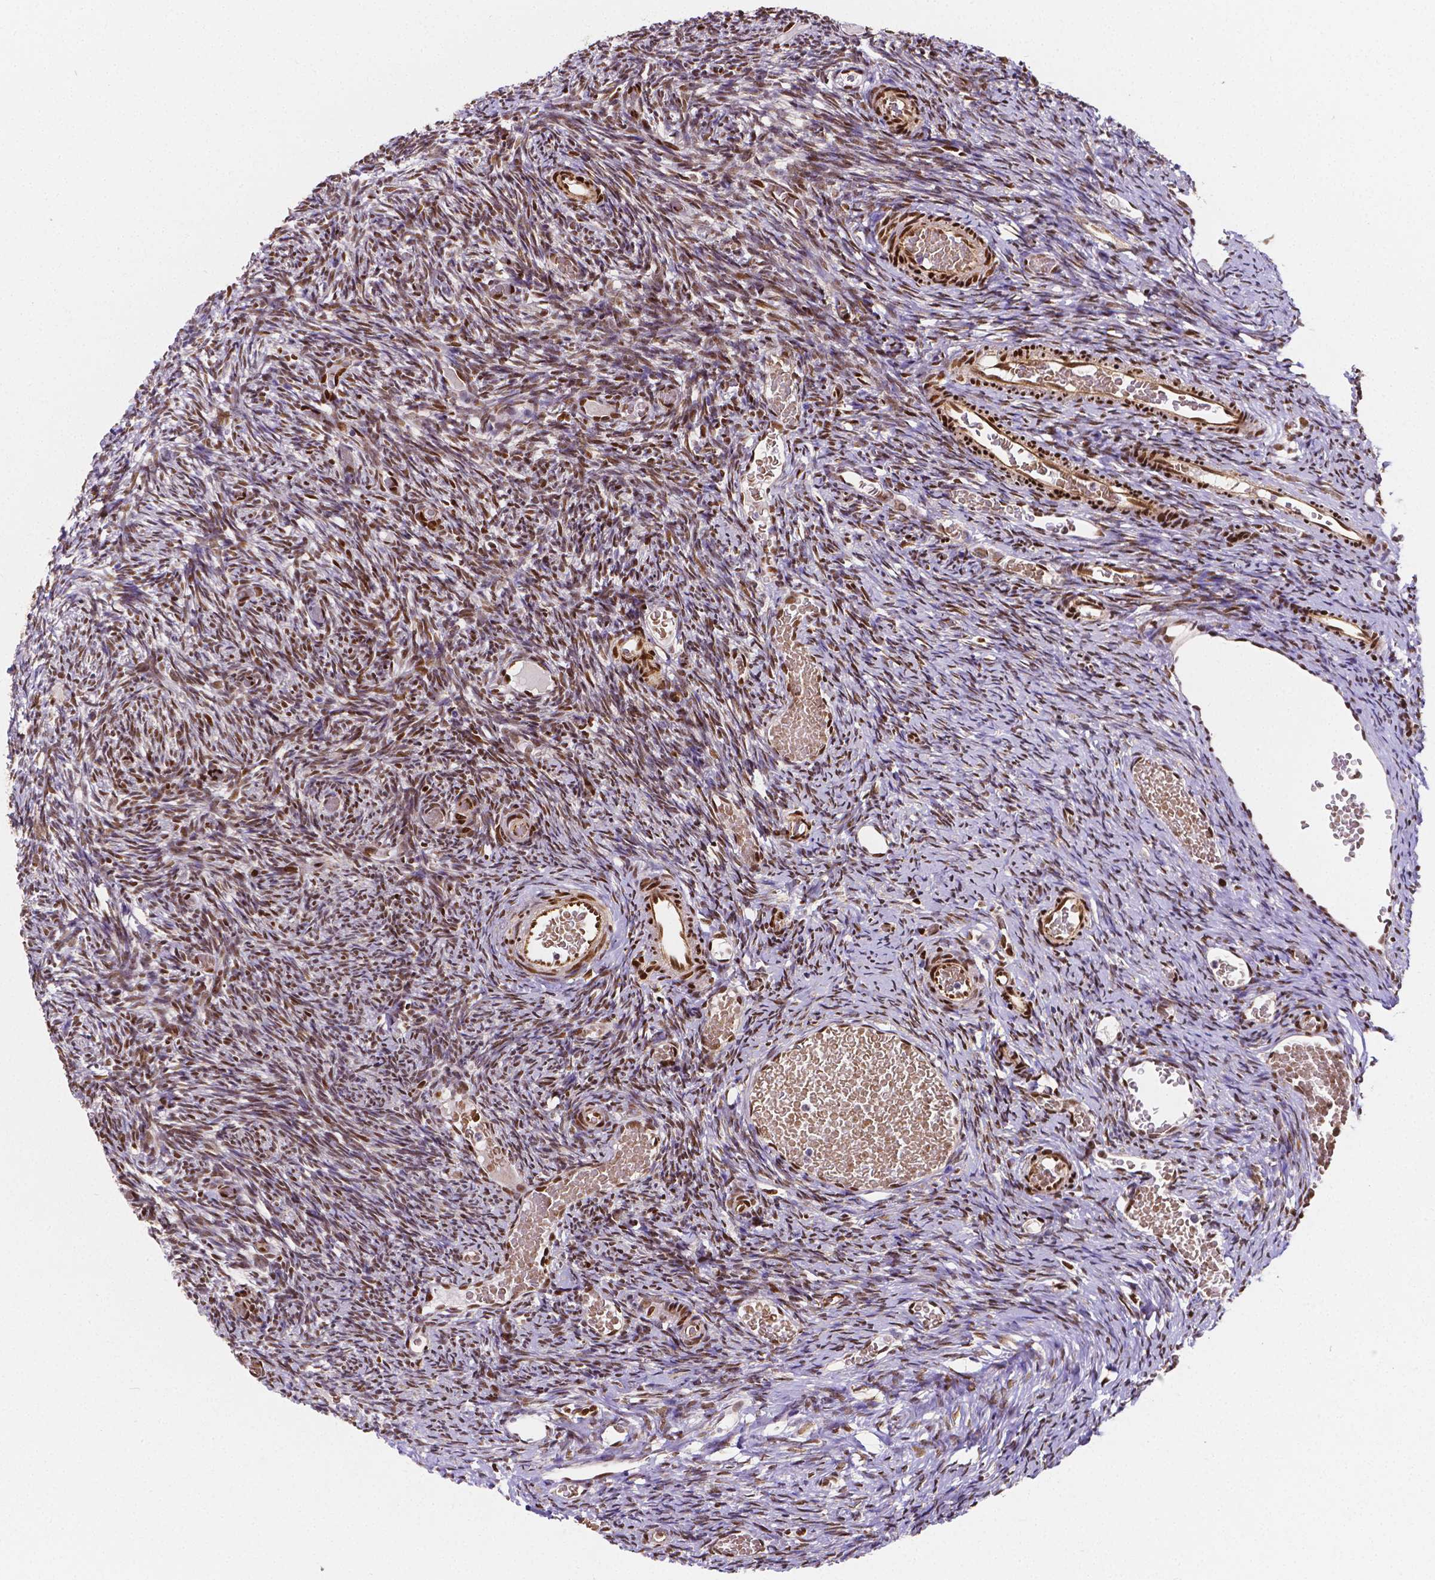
{"staining": {"intensity": "moderate", "quantity": ">75%", "location": "nuclear"}, "tissue": "ovary", "cell_type": "Ovarian stroma cells", "image_type": "normal", "snomed": [{"axis": "morphology", "description": "Normal tissue, NOS"}, {"axis": "topography", "description": "Ovary"}], "caption": "DAB (3,3'-diaminobenzidine) immunohistochemical staining of normal ovary demonstrates moderate nuclear protein positivity in about >75% of ovarian stroma cells. Immunohistochemistry (ihc) stains the protein of interest in brown and the nuclei are stained blue.", "gene": "MEF2C", "patient": {"sex": "female", "age": 39}}